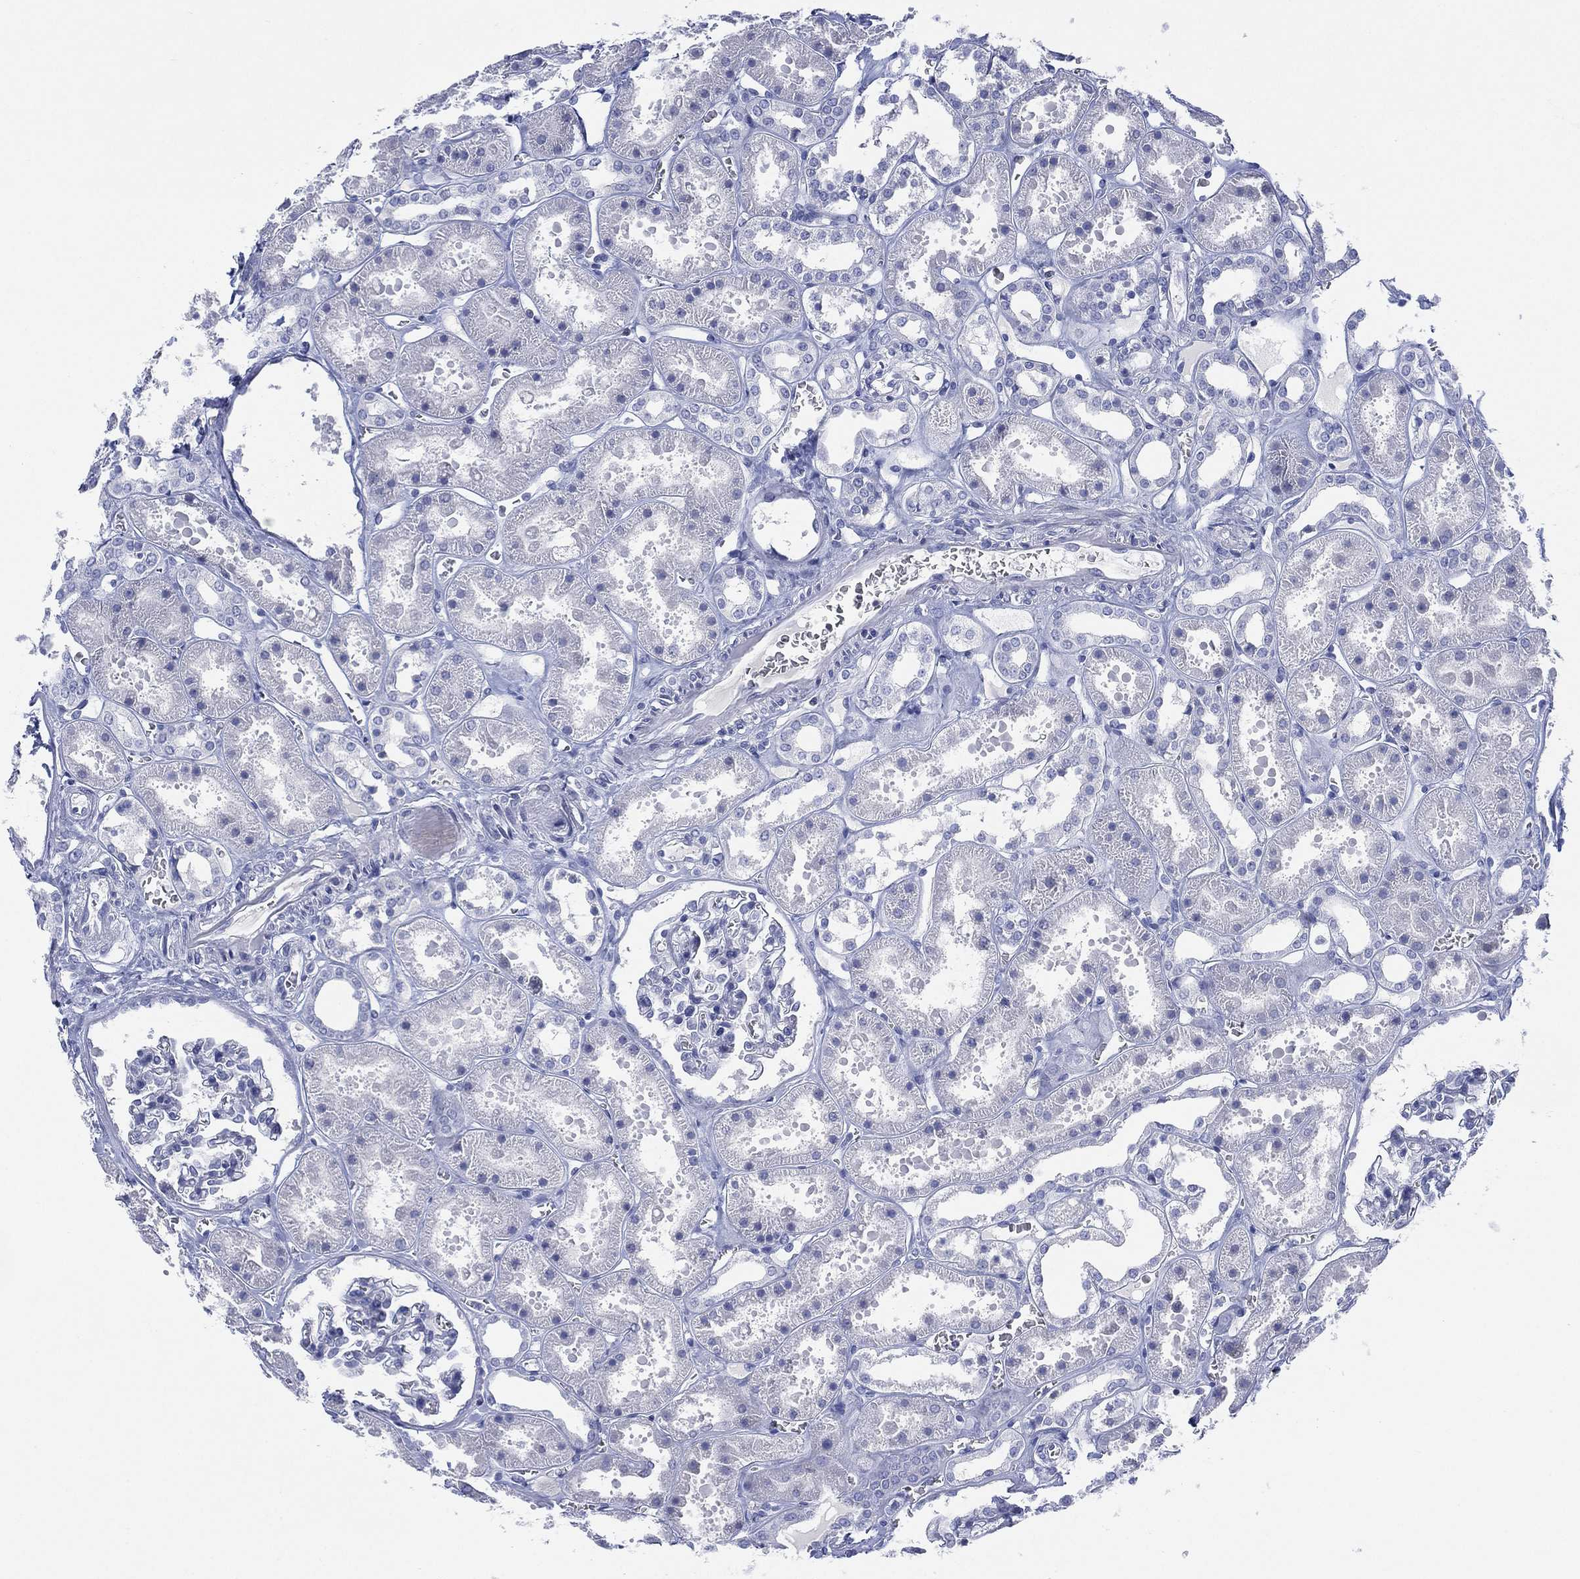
{"staining": {"intensity": "negative", "quantity": "none", "location": "none"}, "tissue": "kidney", "cell_type": "Cells in glomeruli", "image_type": "normal", "snomed": [{"axis": "morphology", "description": "Normal tissue, NOS"}, {"axis": "topography", "description": "Kidney"}], "caption": "Kidney was stained to show a protein in brown. There is no significant positivity in cells in glomeruli. (DAB IHC with hematoxylin counter stain).", "gene": "SEPTIN1", "patient": {"sex": "female", "age": 41}}